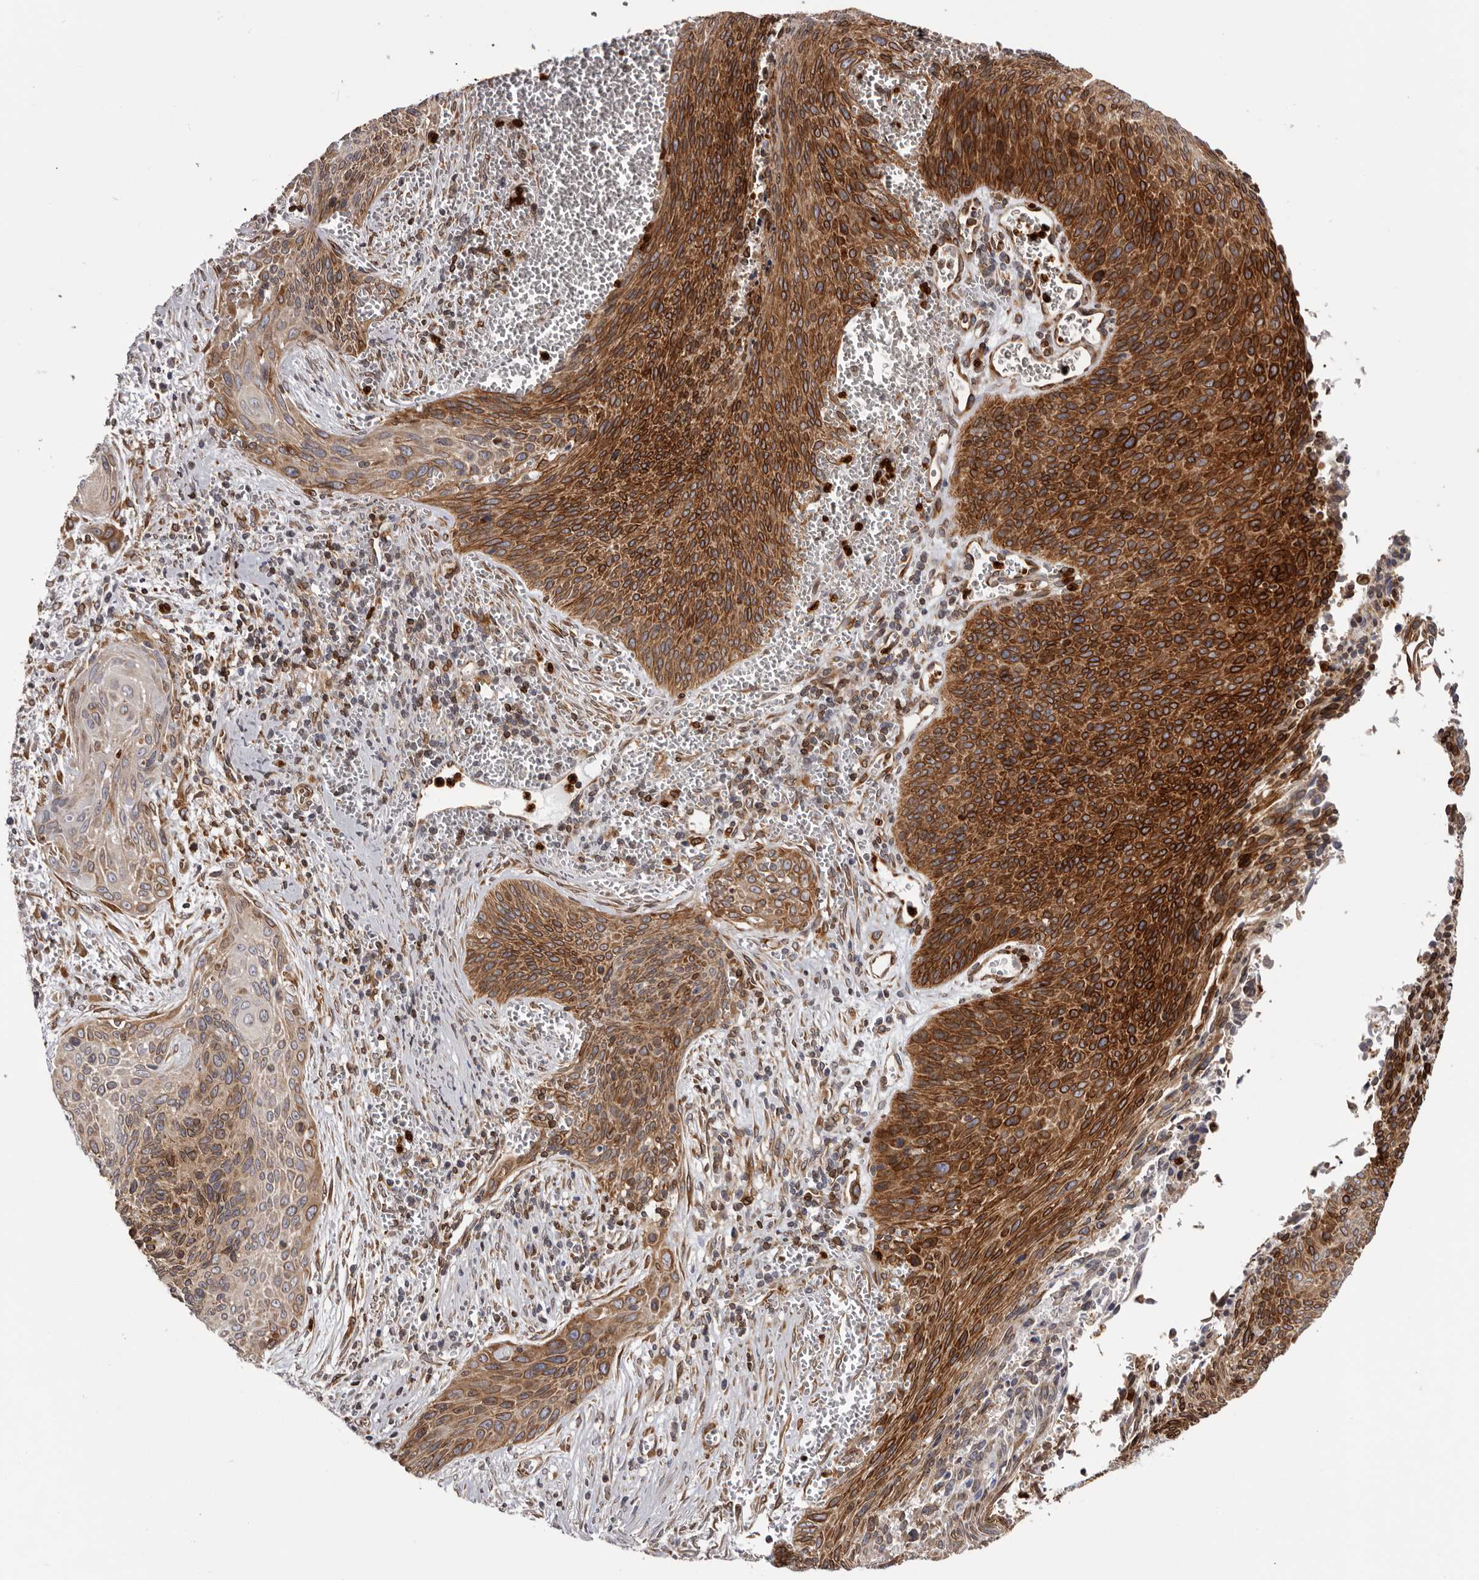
{"staining": {"intensity": "strong", "quantity": ">75%", "location": "cytoplasmic/membranous"}, "tissue": "cervical cancer", "cell_type": "Tumor cells", "image_type": "cancer", "snomed": [{"axis": "morphology", "description": "Squamous cell carcinoma, NOS"}, {"axis": "topography", "description": "Cervix"}], "caption": "Strong cytoplasmic/membranous protein expression is seen in approximately >75% of tumor cells in cervical cancer. (brown staining indicates protein expression, while blue staining denotes nuclei).", "gene": "C4orf3", "patient": {"sex": "female", "age": 55}}